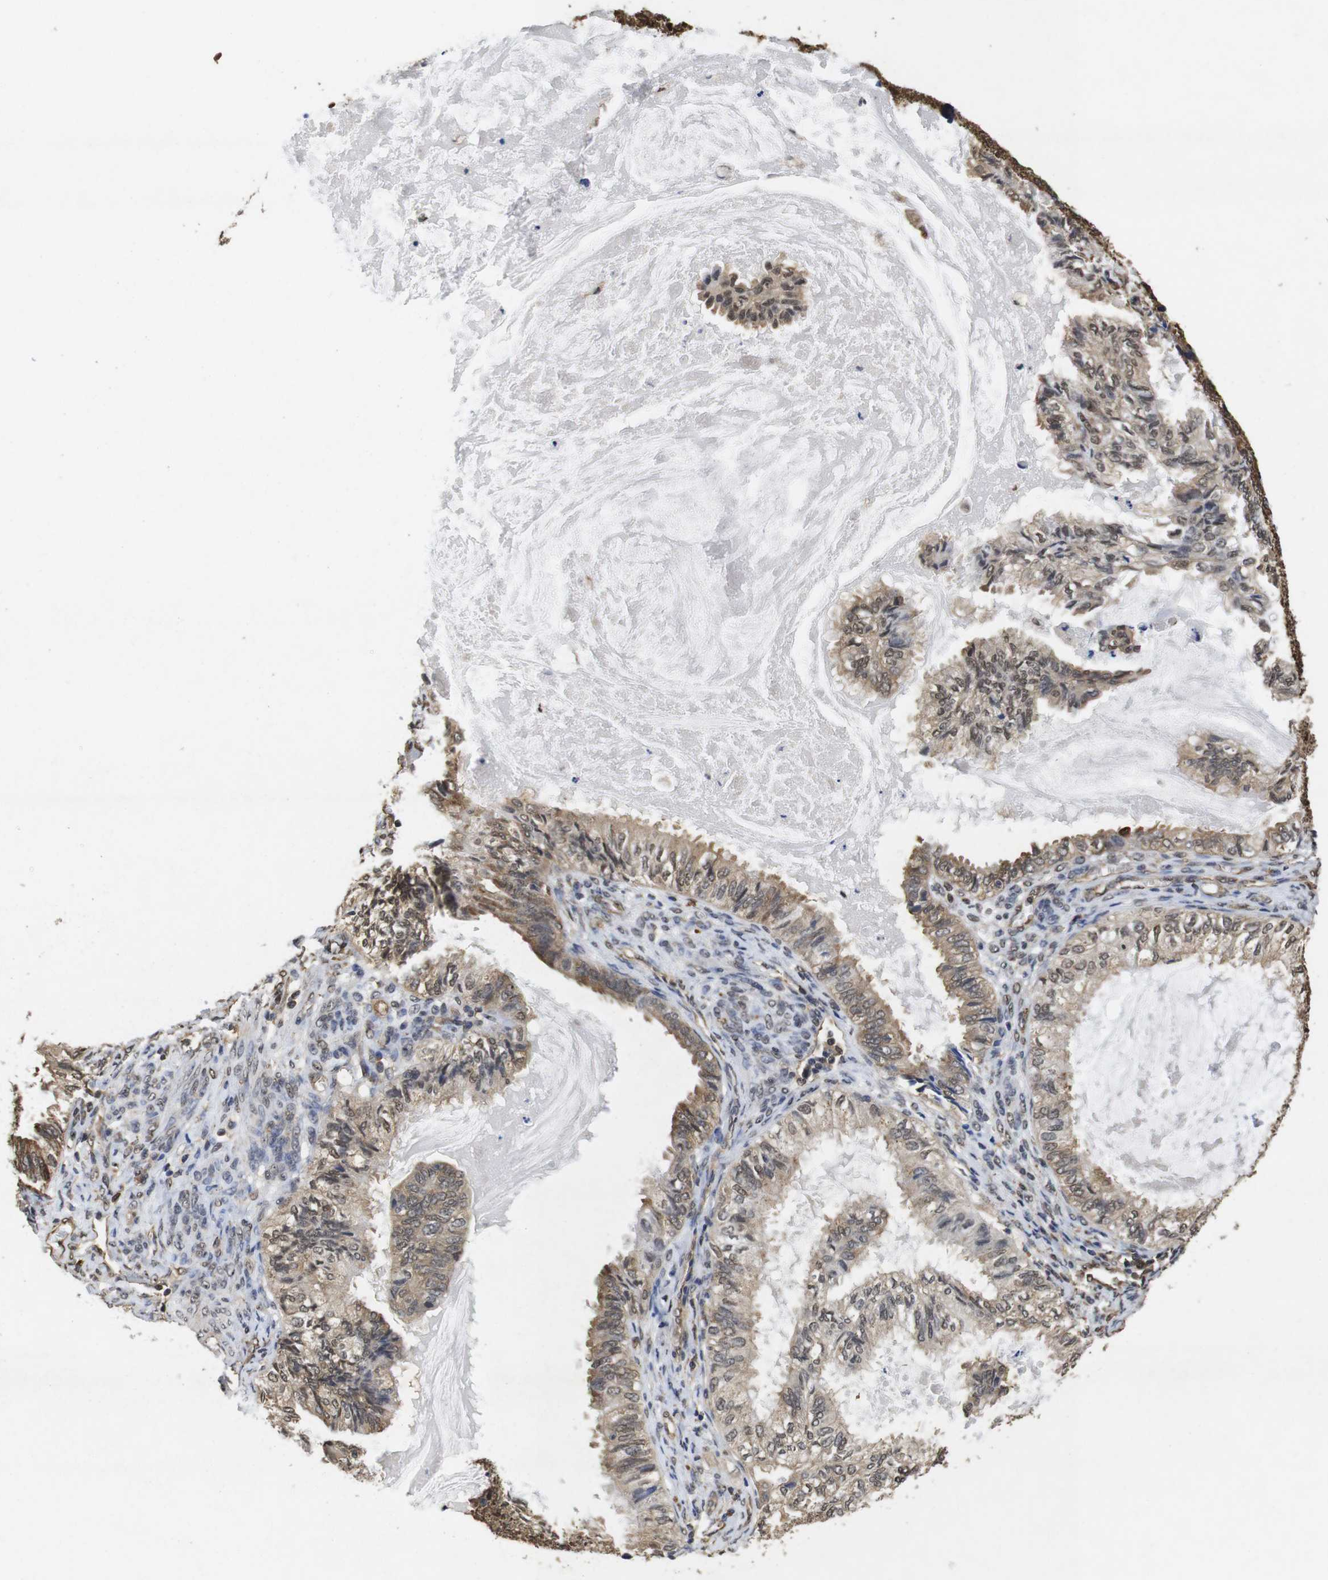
{"staining": {"intensity": "moderate", "quantity": ">75%", "location": "cytoplasmic/membranous"}, "tissue": "cervical cancer", "cell_type": "Tumor cells", "image_type": "cancer", "snomed": [{"axis": "morphology", "description": "Normal tissue, NOS"}, {"axis": "morphology", "description": "Adenocarcinoma, NOS"}, {"axis": "topography", "description": "Cervix"}, {"axis": "topography", "description": "Endometrium"}], "caption": "Brown immunohistochemical staining in adenocarcinoma (cervical) displays moderate cytoplasmic/membranous staining in about >75% of tumor cells. The protein is shown in brown color, while the nuclei are stained blue.", "gene": "SUMO3", "patient": {"sex": "female", "age": 86}}